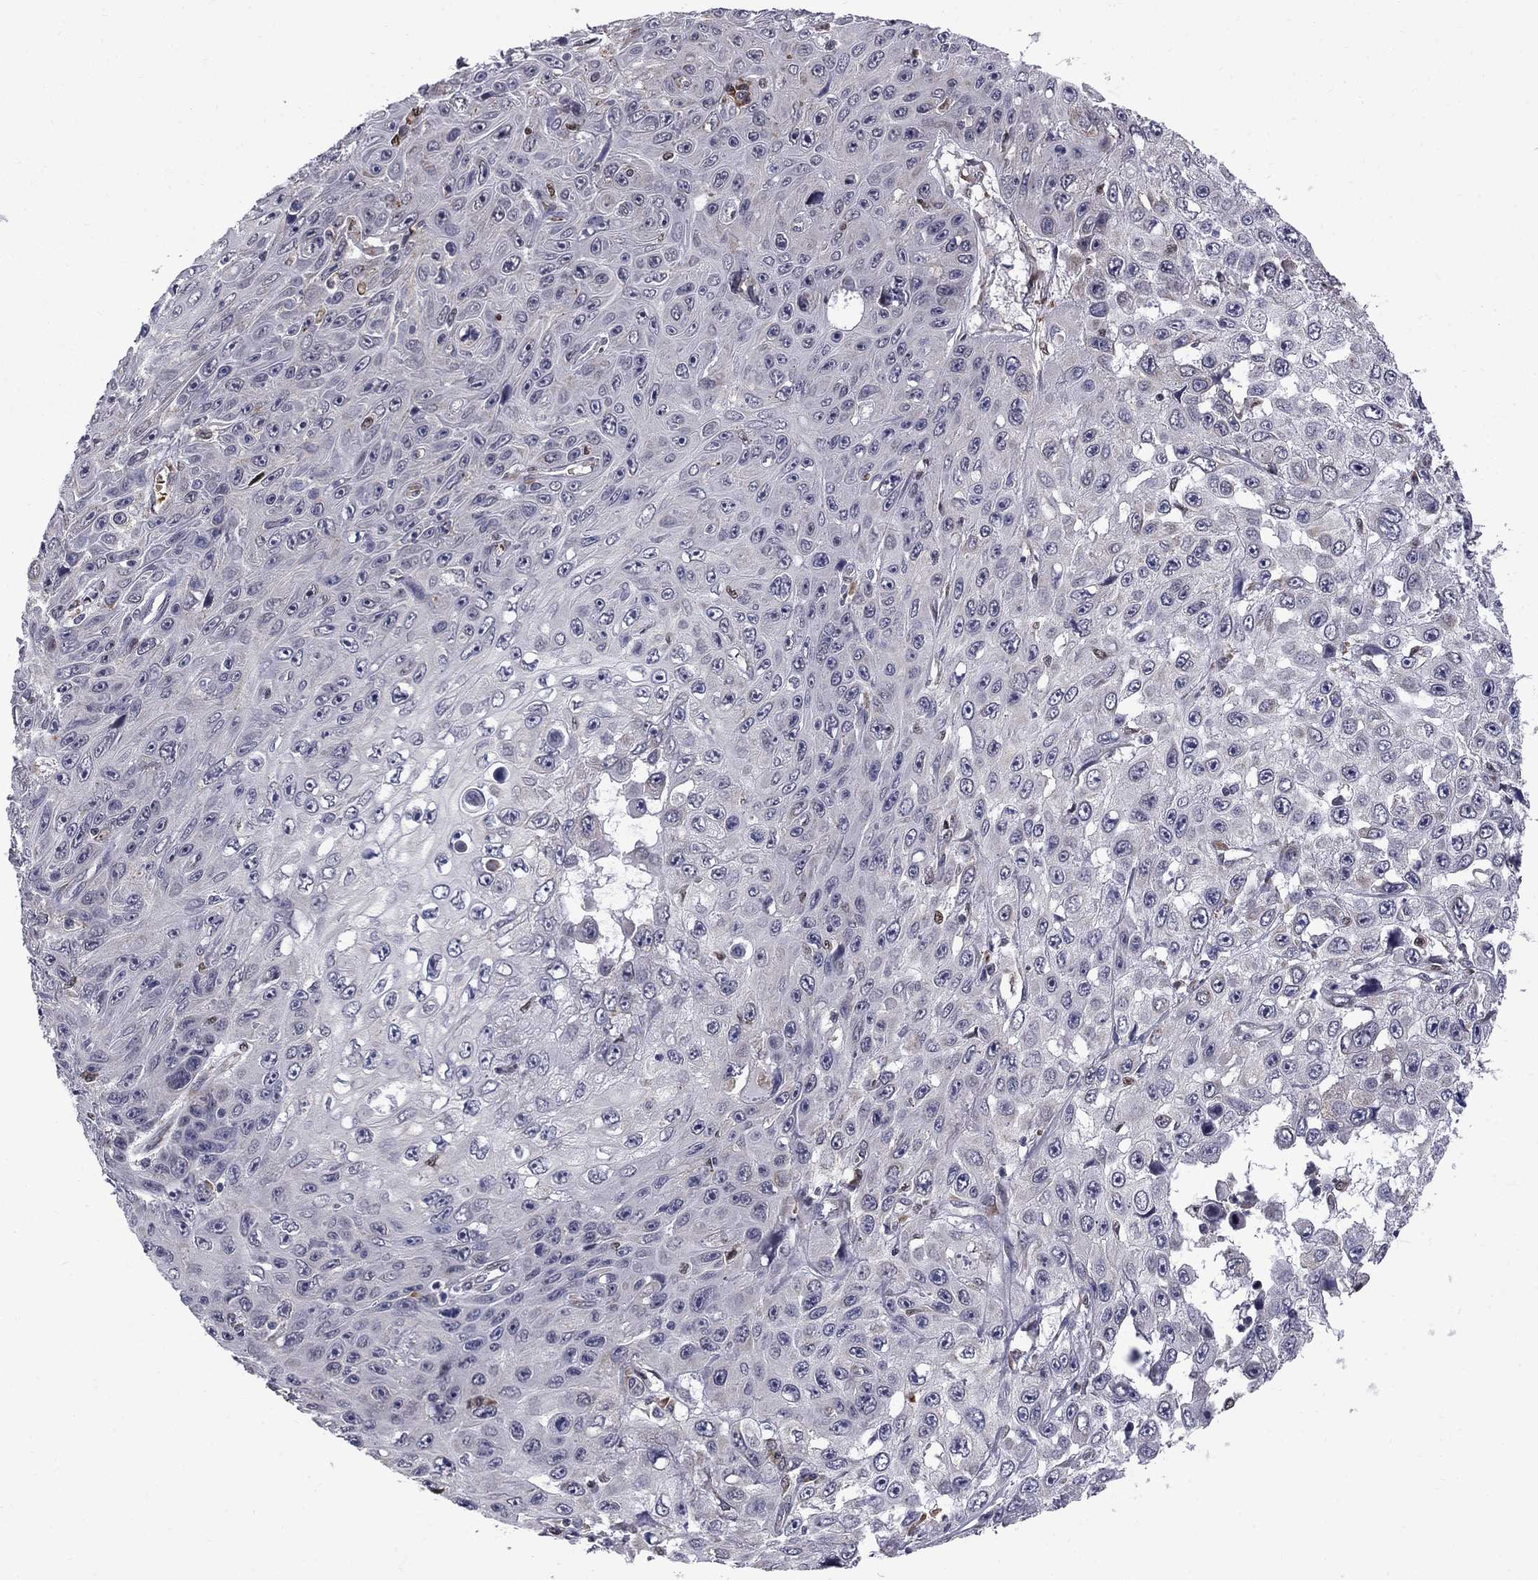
{"staining": {"intensity": "negative", "quantity": "none", "location": "none"}, "tissue": "skin cancer", "cell_type": "Tumor cells", "image_type": "cancer", "snomed": [{"axis": "morphology", "description": "Squamous cell carcinoma, NOS"}, {"axis": "topography", "description": "Skin"}], "caption": "An image of human squamous cell carcinoma (skin) is negative for staining in tumor cells.", "gene": "HSPB2", "patient": {"sex": "male", "age": 82}}